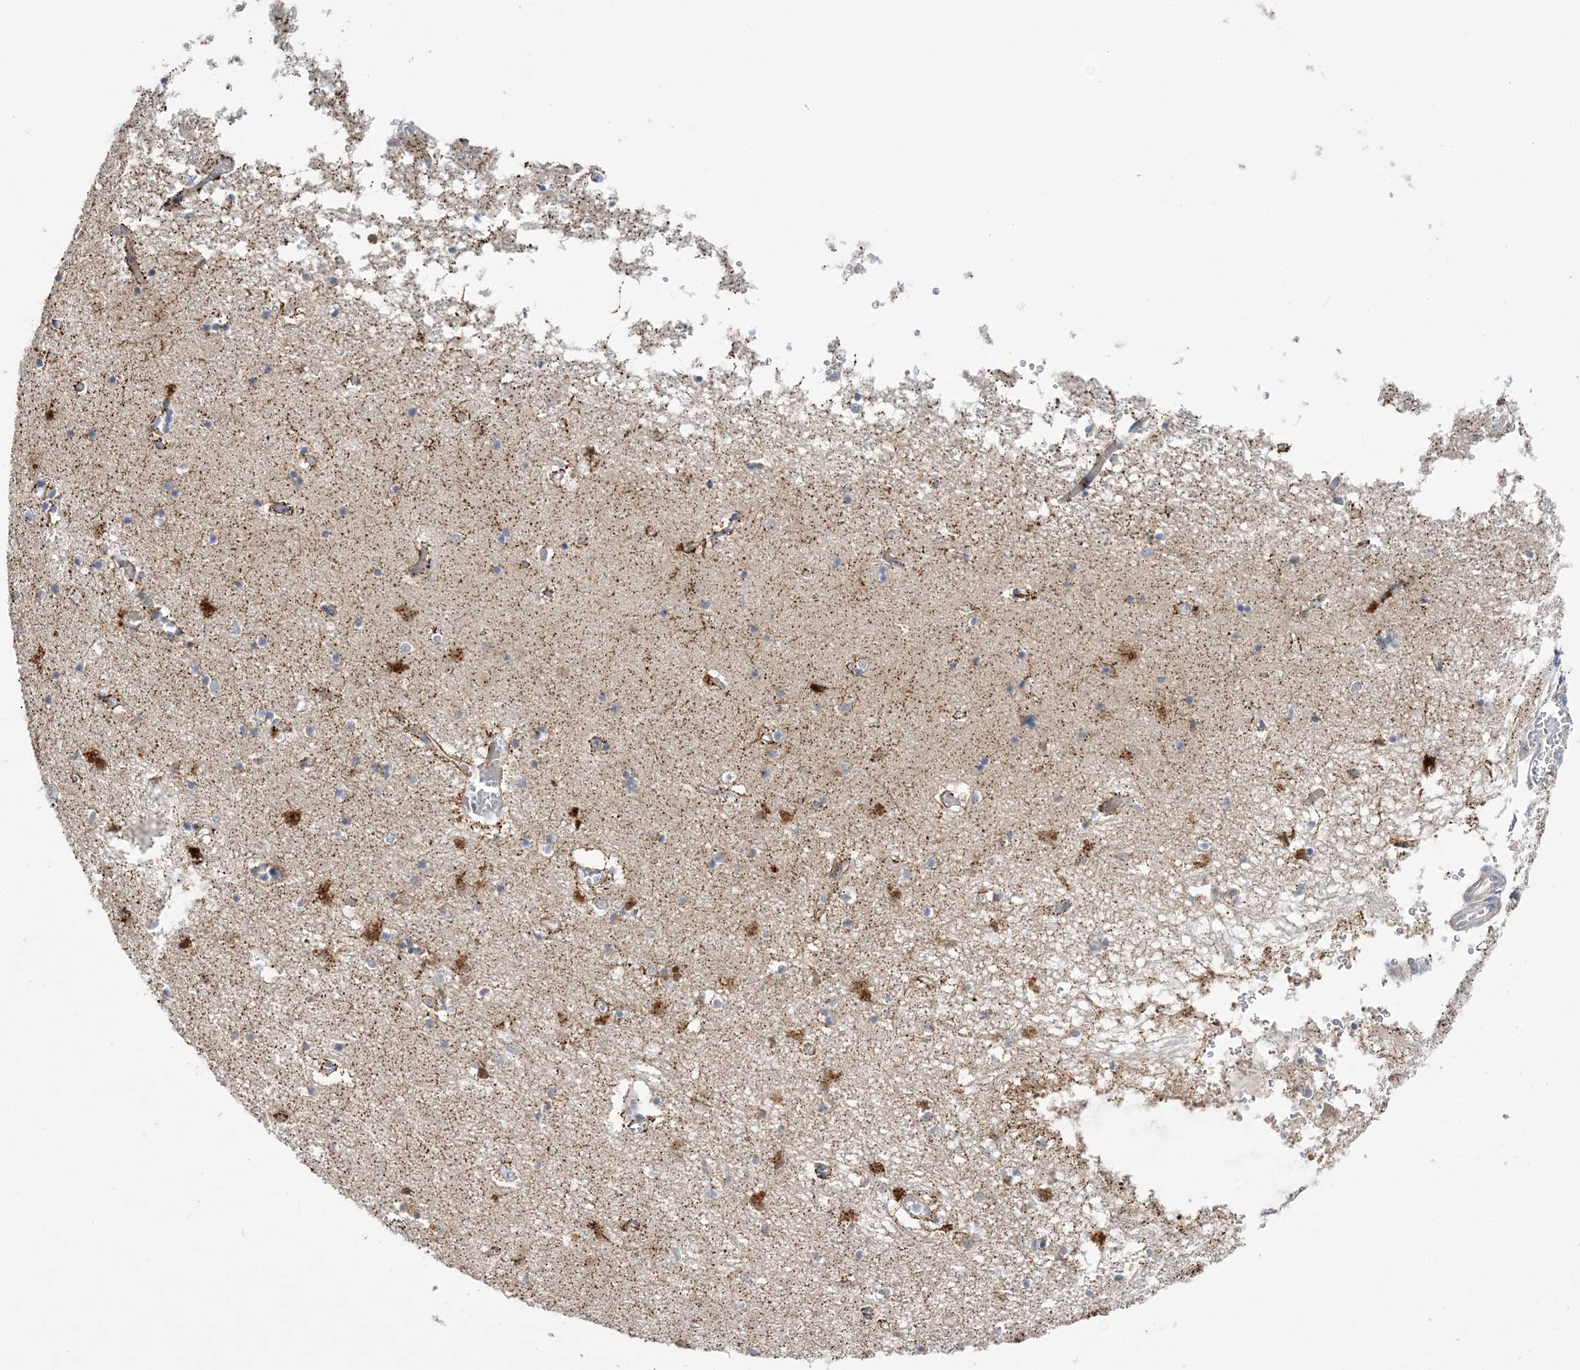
{"staining": {"intensity": "strong", "quantity": "25%-75%", "location": "cytoplasmic/membranous"}, "tissue": "hippocampus", "cell_type": "Glial cells", "image_type": "normal", "snomed": [{"axis": "morphology", "description": "Normal tissue, NOS"}, {"axis": "topography", "description": "Hippocampus"}], "caption": "The photomicrograph demonstrates immunohistochemical staining of benign hippocampus. There is strong cytoplasmic/membranous staining is identified in approximately 25%-75% of glial cells.", "gene": "MMADHC", "patient": {"sex": "male", "age": 70}}